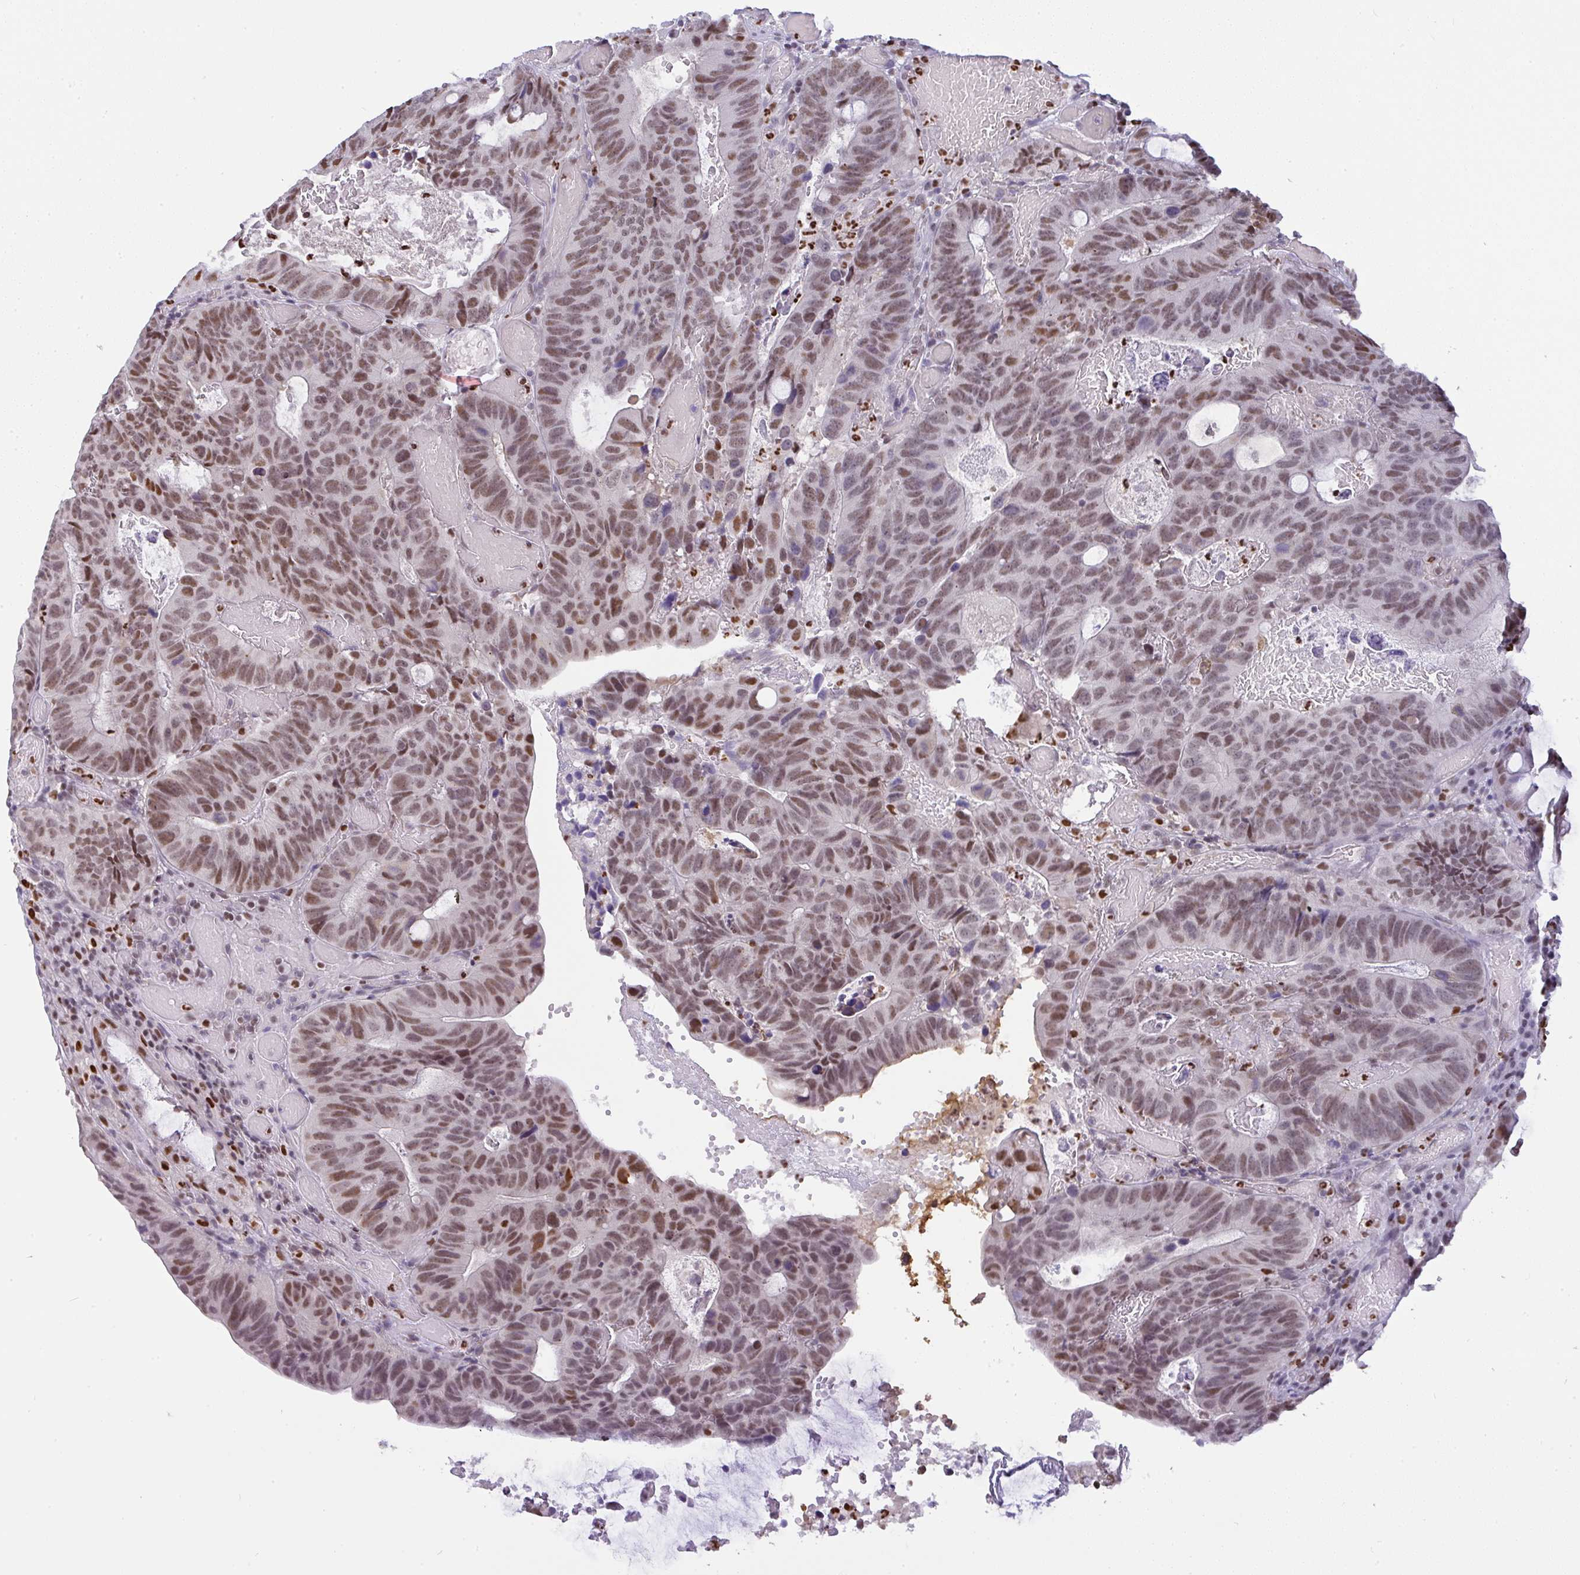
{"staining": {"intensity": "moderate", "quantity": ">75%", "location": "nuclear"}, "tissue": "colorectal cancer", "cell_type": "Tumor cells", "image_type": "cancer", "snomed": [{"axis": "morphology", "description": "Adenocarcinoma, NOS"}, {"axis": "topography", "description": "Colon"}], "caption": "About >75% of tumor cells in human colorectal cancer reveal moderate nuclear protein staining as visualized by brown immunohistochemical staining.", "gene": "BBX", "patient": {"sex": "male", "age": 87}}